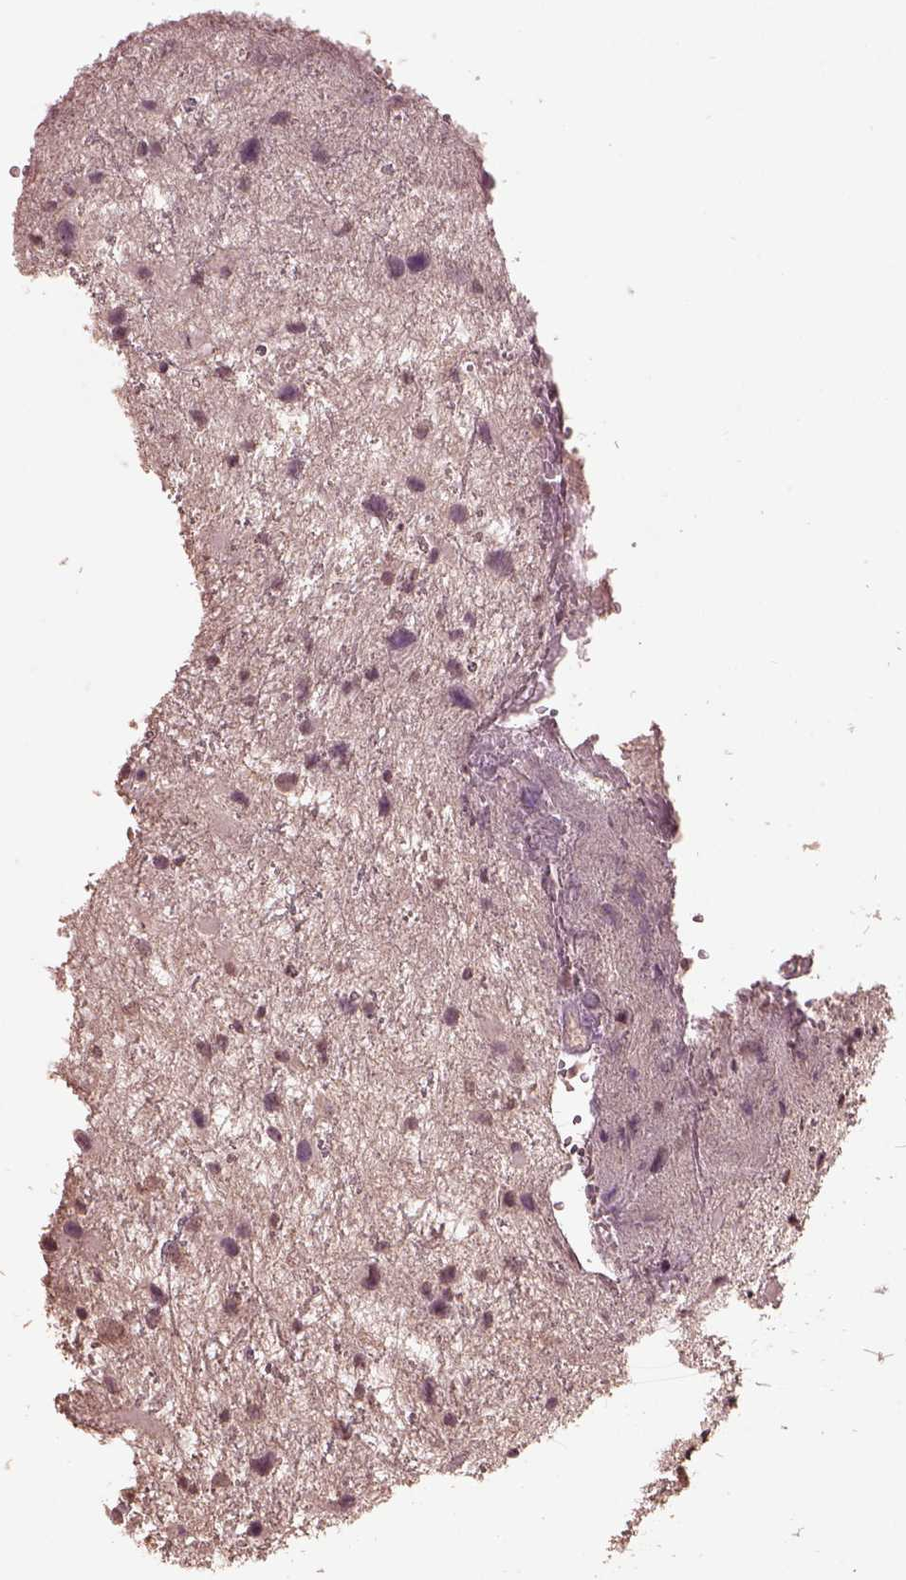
{"staining": {"intensity": "negative", "quantity": "none", "location": "none"}, "tissue": "glioma", "cell_type": "Tumor cells", "image_type": "cancer", "snomed": [{"axis": "morphology", "description": "Glioma, malignant, Low grade"}, {"axis": "topography", "description": "Brain"}], "caption": "Tumor cells are negative for protein expression in human glioma.", "gene": "CPT1C", "patient": {"sex": "female", "age": 32}}